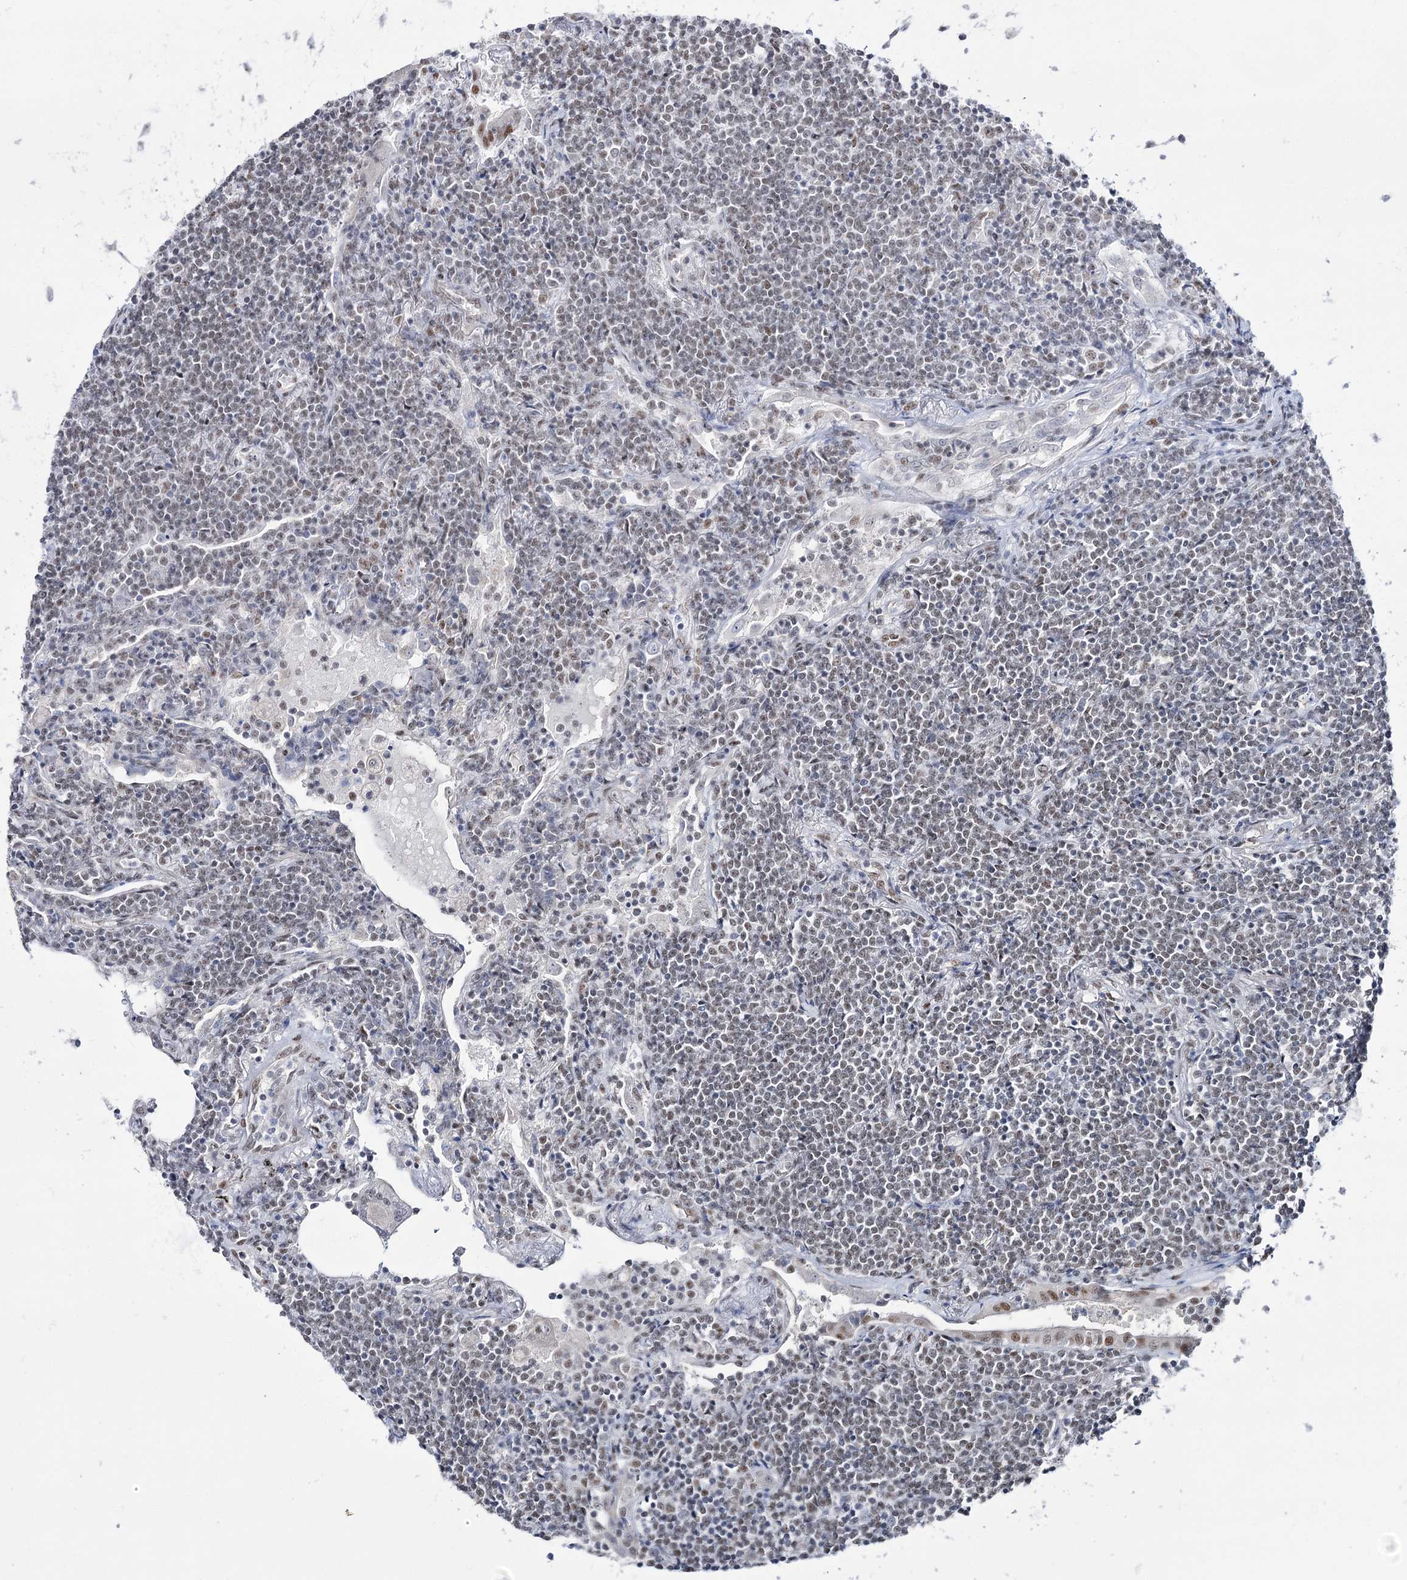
{"staining": {"intensity": "weak", "quantity": "25%-75%", "location": "nuclear"}, "tissue": "lymphoma", "cell_type": "Tumor cells", "image_type": "cancer", "snomed": [{"axis": "morphology", "description": "Malignant lymphoma, non-Hodgkin's type, Low grade"}, {"axis": "topography", "description": "Lung"}], "caption": "Immunohistochemistry image of lymphoma stained for a protein (brown), which shows low levels of weak nuclear positivity in about 25%-75% of tumor cells.", "gene": "VGLL4", "patient": {"sex": "female", "age": 71}}